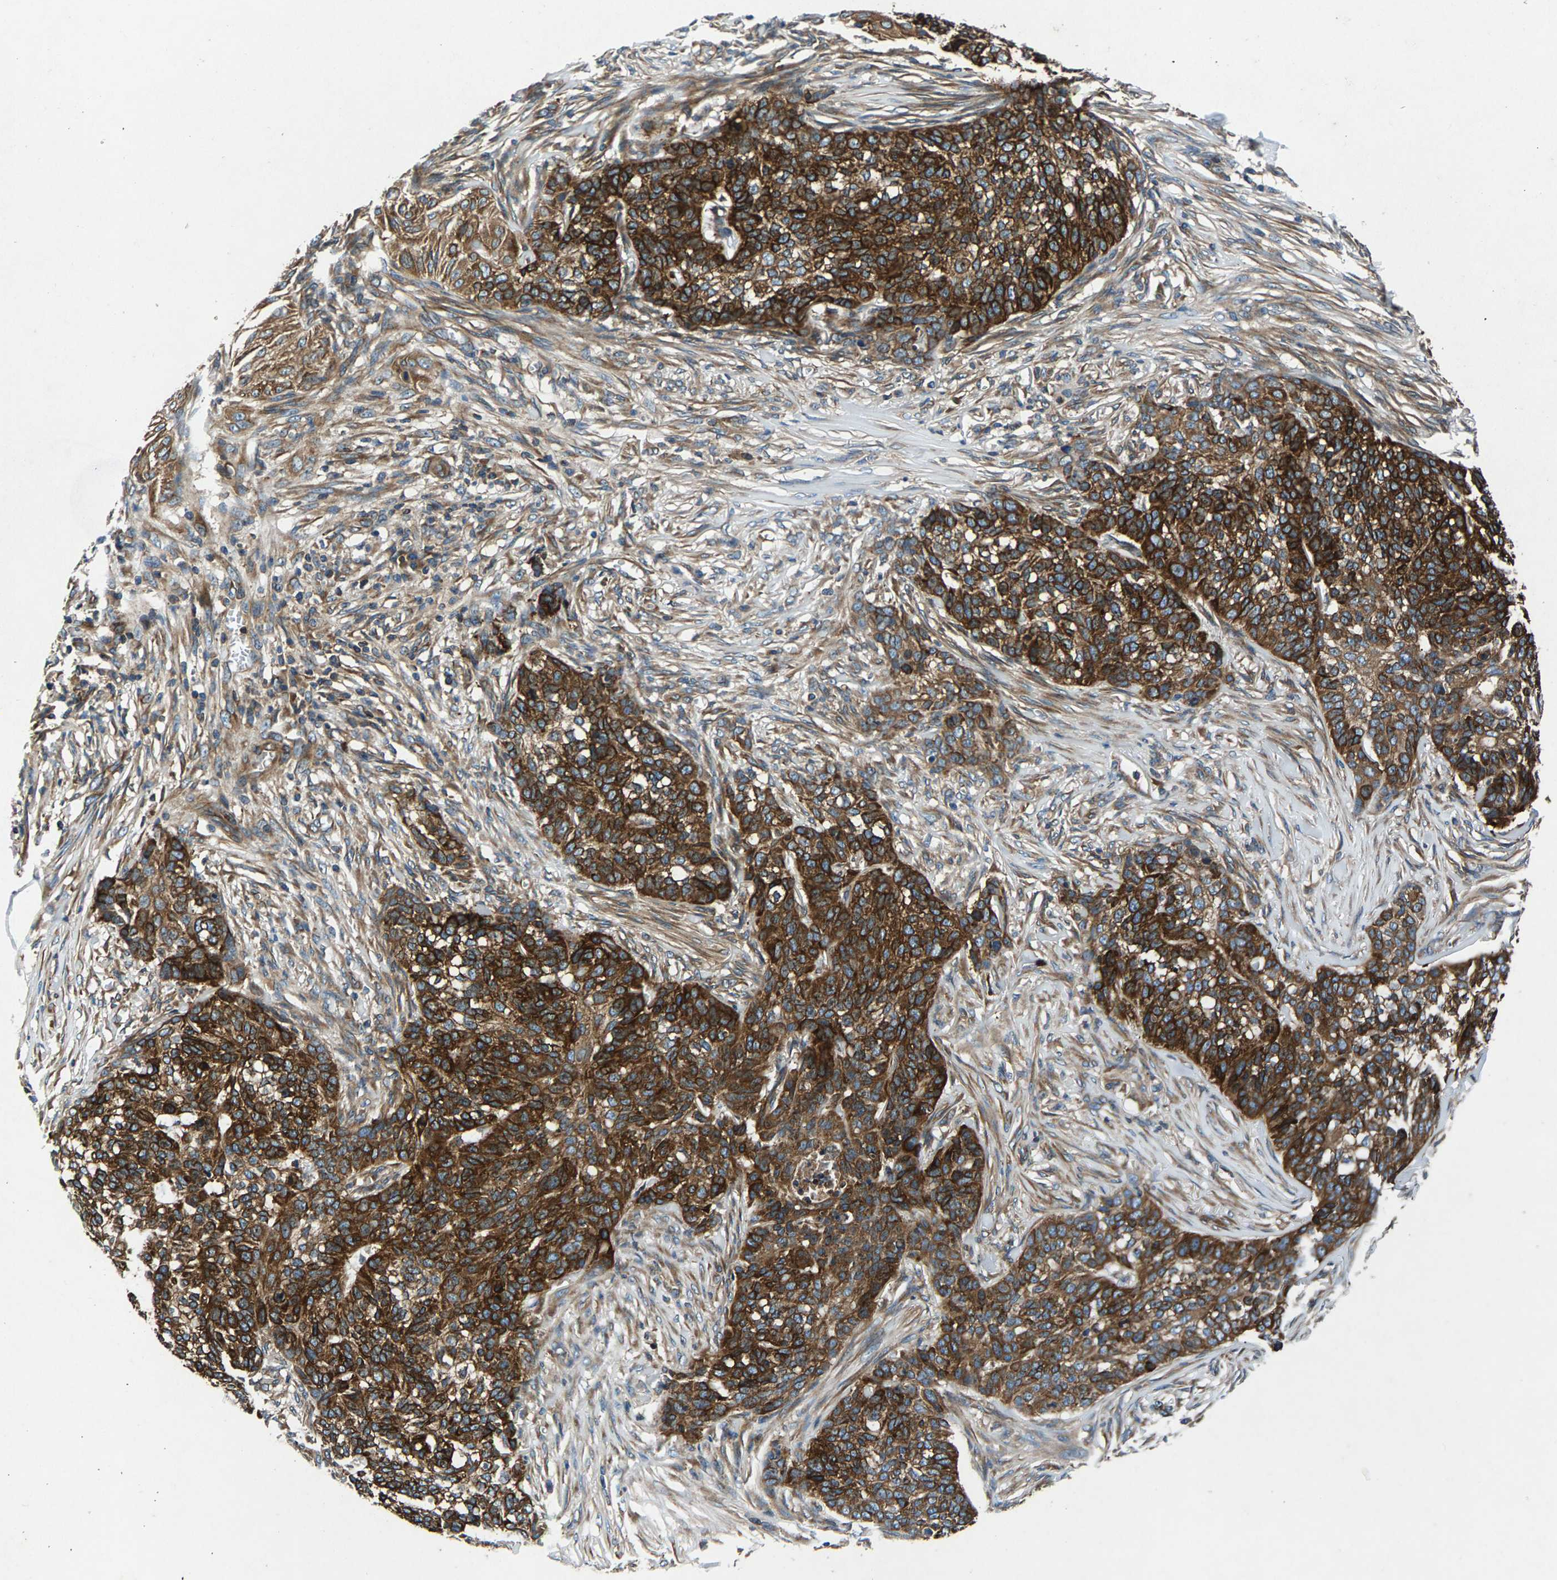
{"staining": {"intensity": "strong", "quantity": ">75%", "location": "cytoplasmic/membranous"}, "tissue": "skin cancer", "cell_type": "Tumor cells", "image_type": "cancer", "snomed": [{"axis": "morphology", "description": "Basal cell carcinoma"}, {"axis": "topography", "description": "Skin"}], "caption": "Human basal cell carcinoma (skin) stained for a protein (brown) demonstrates strong cytoplasmic/membranous positive staining in about >75% of tumor cells.", "gene": "LPCAT1", "patient": {"sex": "male", "age": 85}}